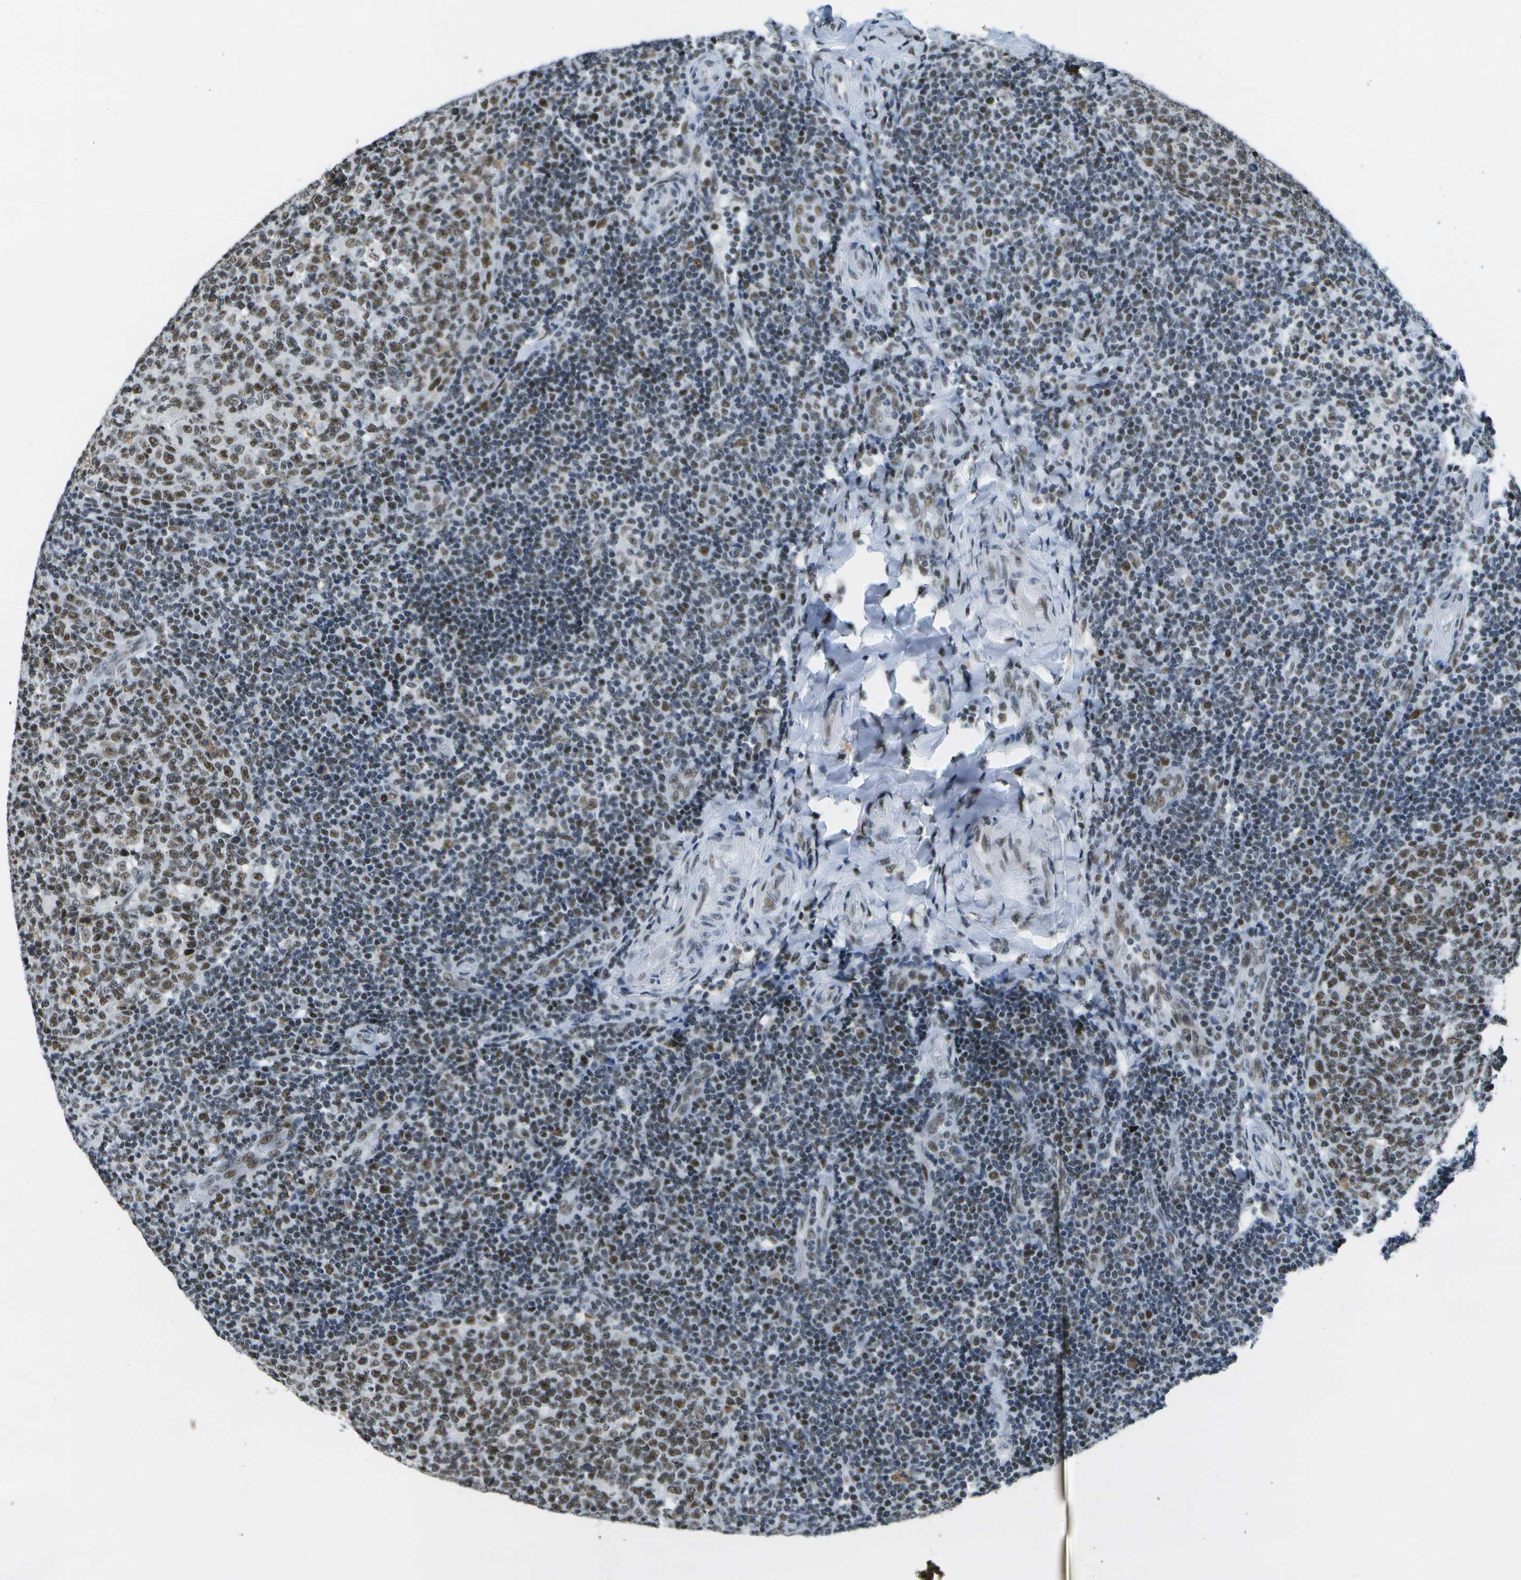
{"staining": {"intensity": "strong", "quantity": ">75%", "location": "nuclear"}, "tissue": "tonsil", "cell_type": "Germinal center cells", "image_type": "normal", "snomed": [{"axis": "morphology", "description": "Normal tissue, NOS"}, {"axis": "topography", "description": "Tonsil"}], "caption": "Protein staining shows strong nuclear positivity in about >75% of germinal center cells in normal tonsil.", "gene": "NSRP1", "patient": {"sex": "female", "age": 19}}